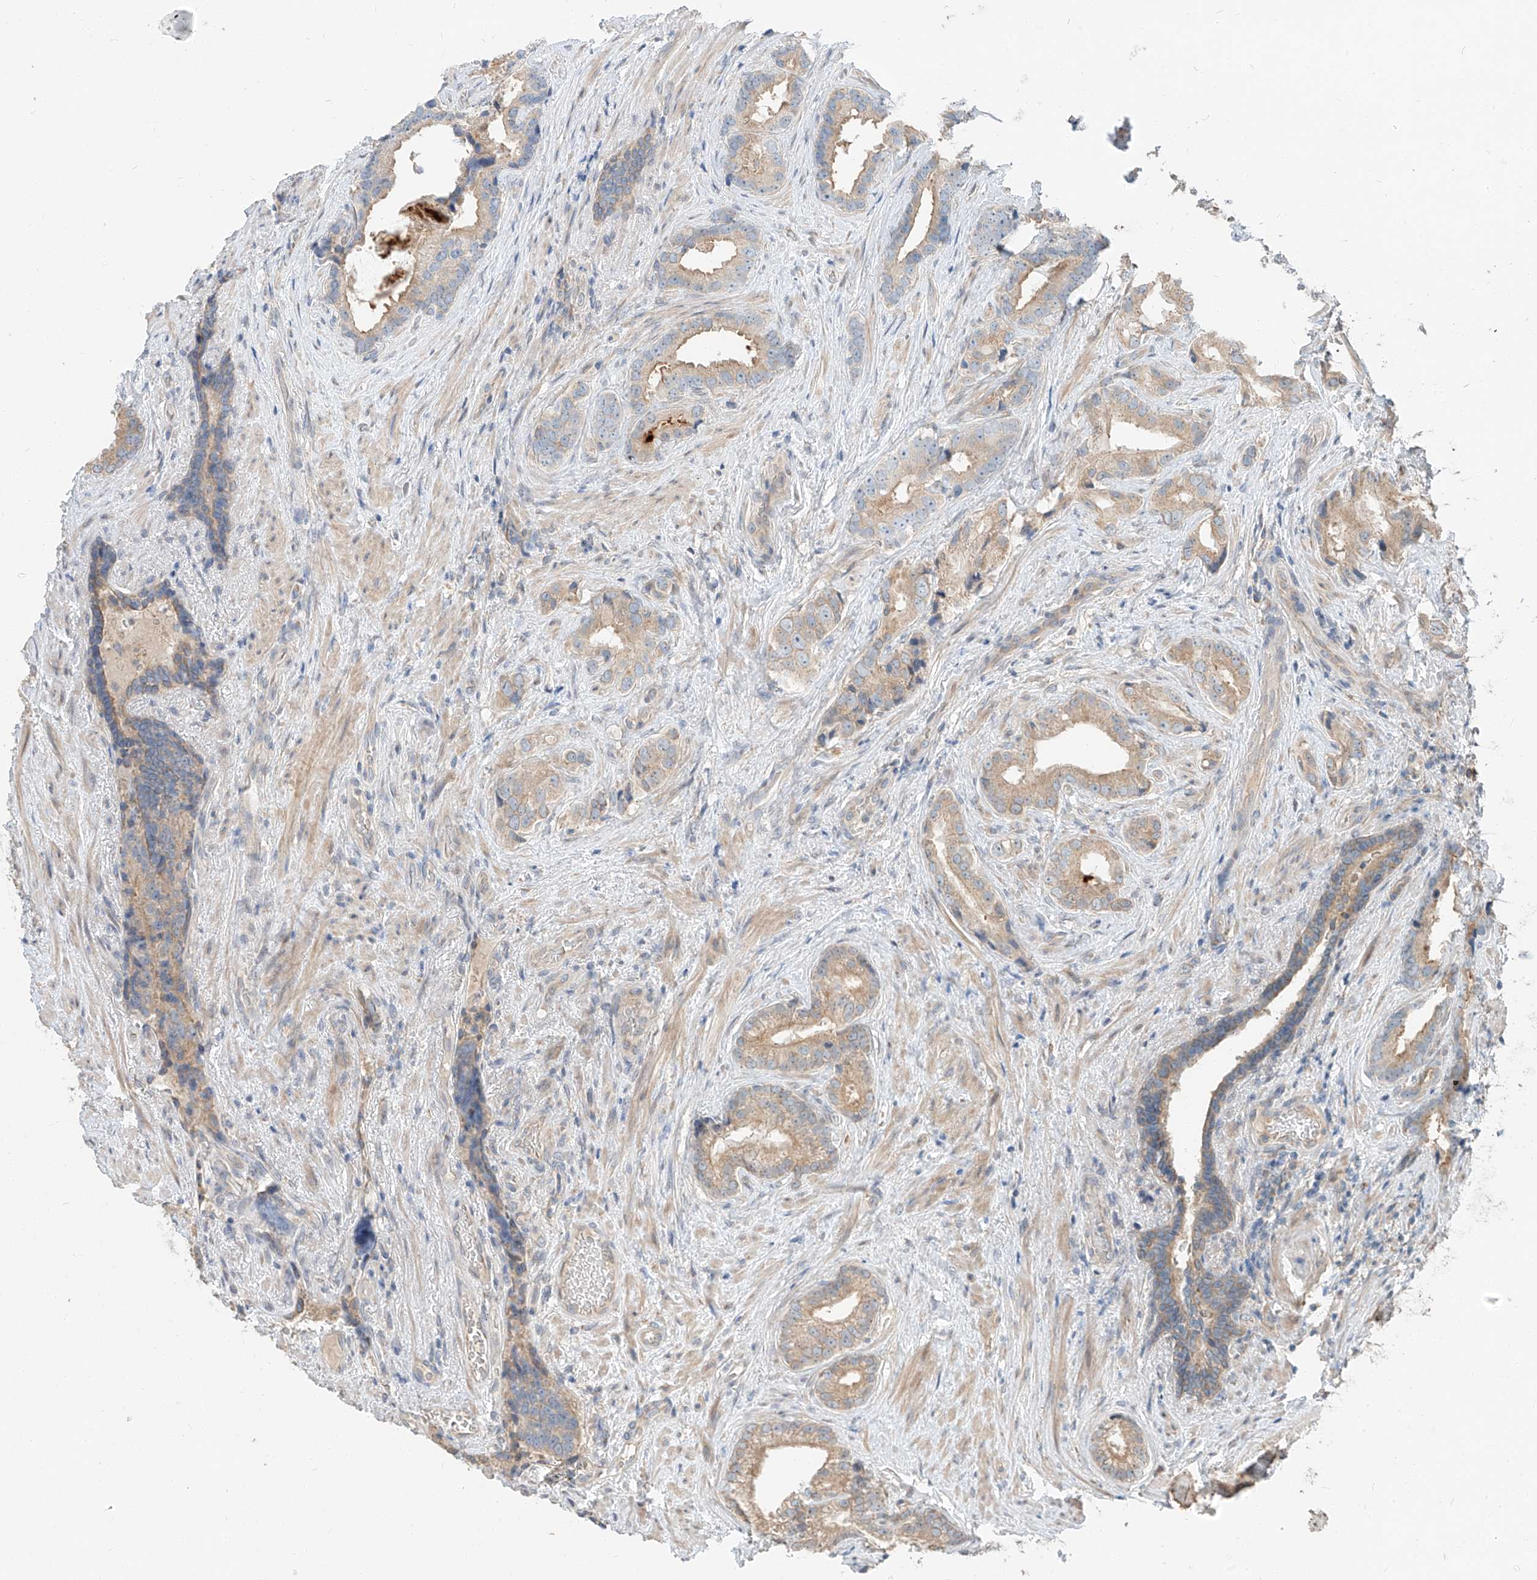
{"staining": {"intensity": "weak", "quantity": "25%-75%", "location": "cytoplasmic/membranous"}, "tissue": "prostate cancer", "cell_type": "Tumor cells", "image_type": "cancer", "snomed": [{"axis": "morphology", "description": "Adenocarcinoma, Low grade"}, {"axis": "topography", "description": "Prostate"}], "caption": "DAB (3,3'-diaminobenzidine) immunohistochemical staining of human prostate adenocarcinoma (low-grade) exhibits weak cytoplasmic/membranous protein positivity in about 25%-75% of tumor cells. (IHC, brightfield microscopy, high magnification).", "gene": "STX19", "patient": {"sex": "male", "age": 71}}